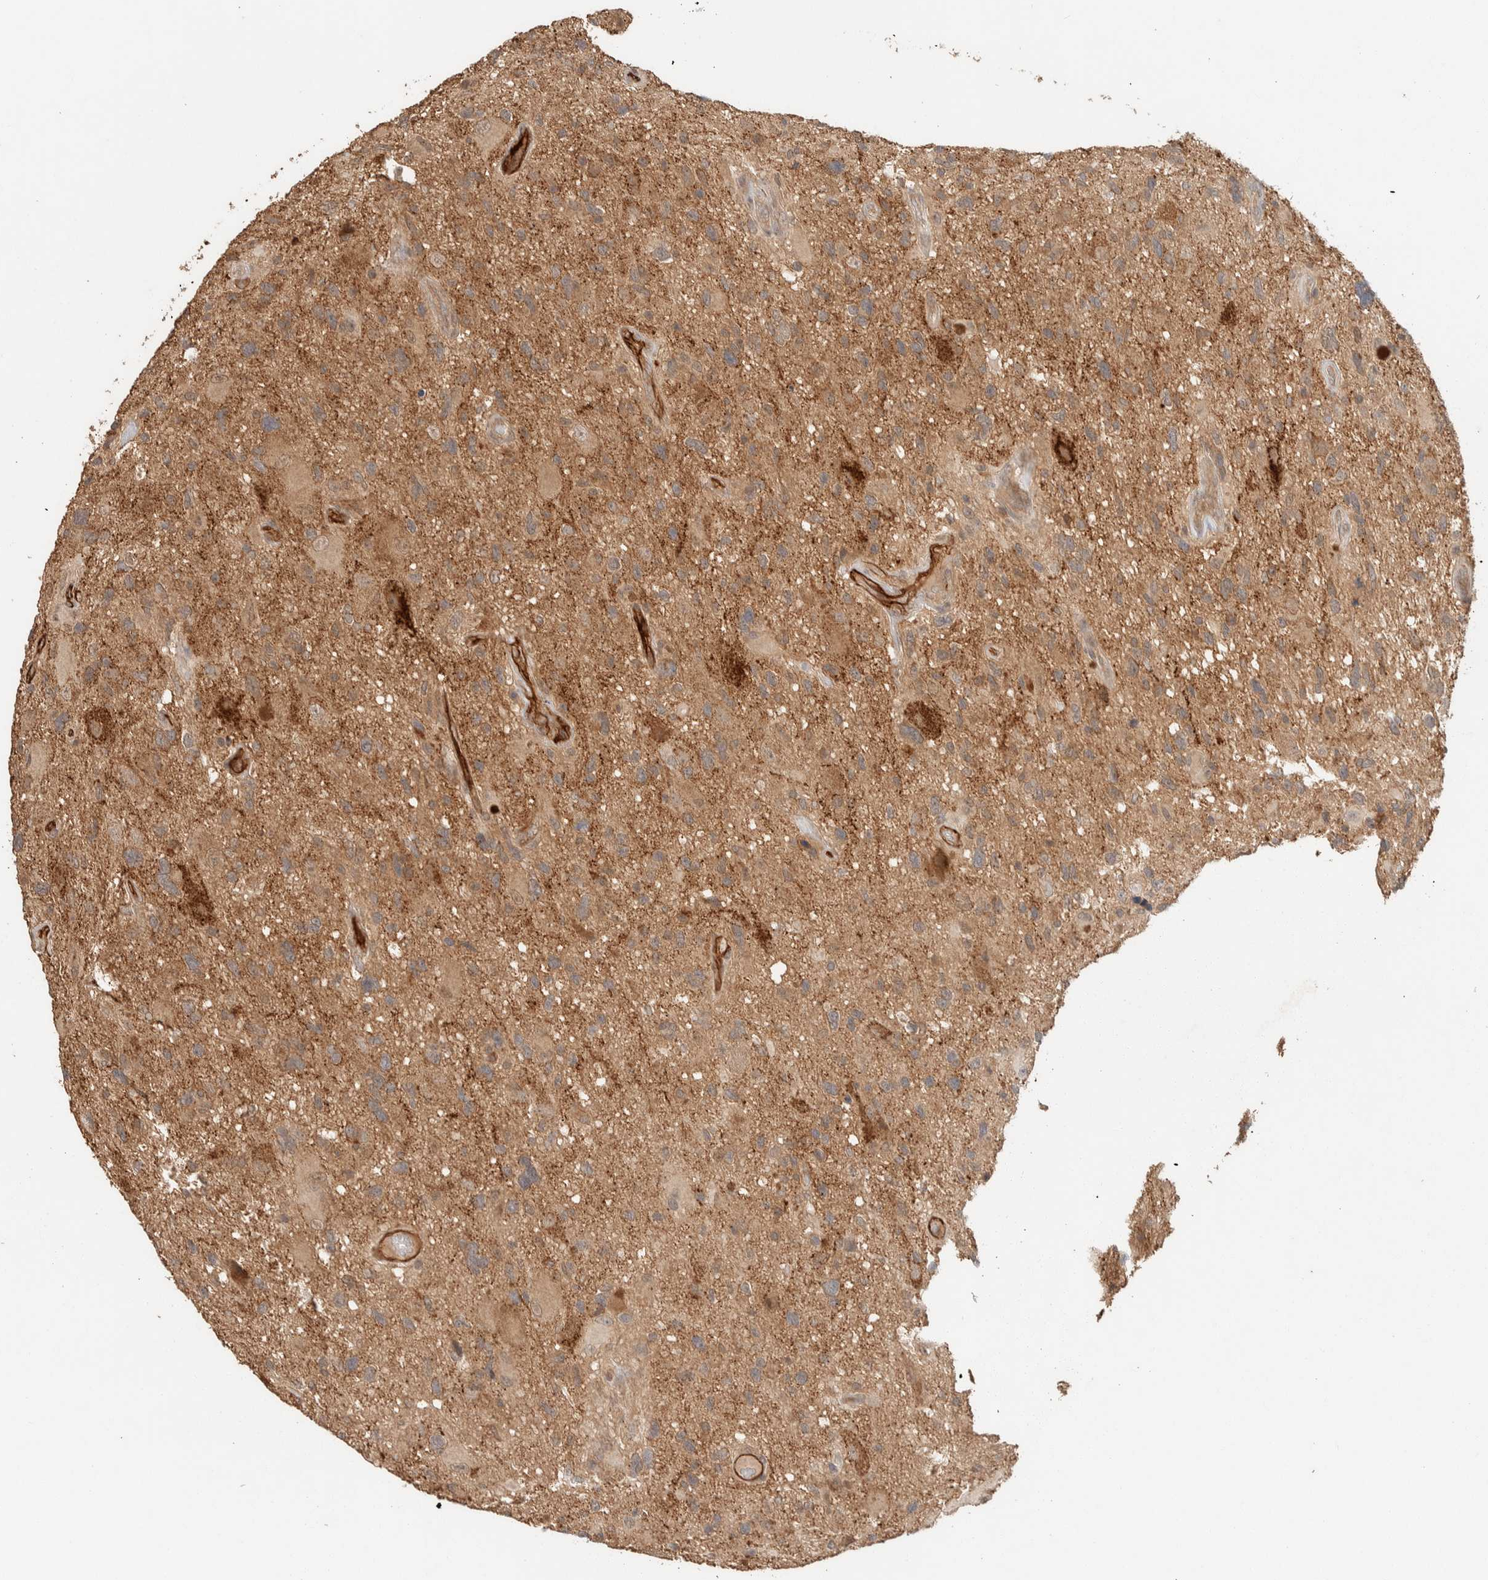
{"staining": {"intensity": "moderate", "quantity": ">75%", "location": "cytoplasmic/membranous"}, "tissue": "glioma", "cell_type": "Tumor cells", "image_type": "cancer", "snomed": [{"axis": "morphology", "description": "Glioma, malignant, High grade"}, {"axis": "topography", "description": "Brain"}], "caption": "Moderate cytoplasmic/membranous expression is identified in approximately >75% of tumor cells in glioma. (IHC, brightfield microscopy, high magnification).", "gene": "ZNF567", "patient": {"sex": "male", "age": 33}}